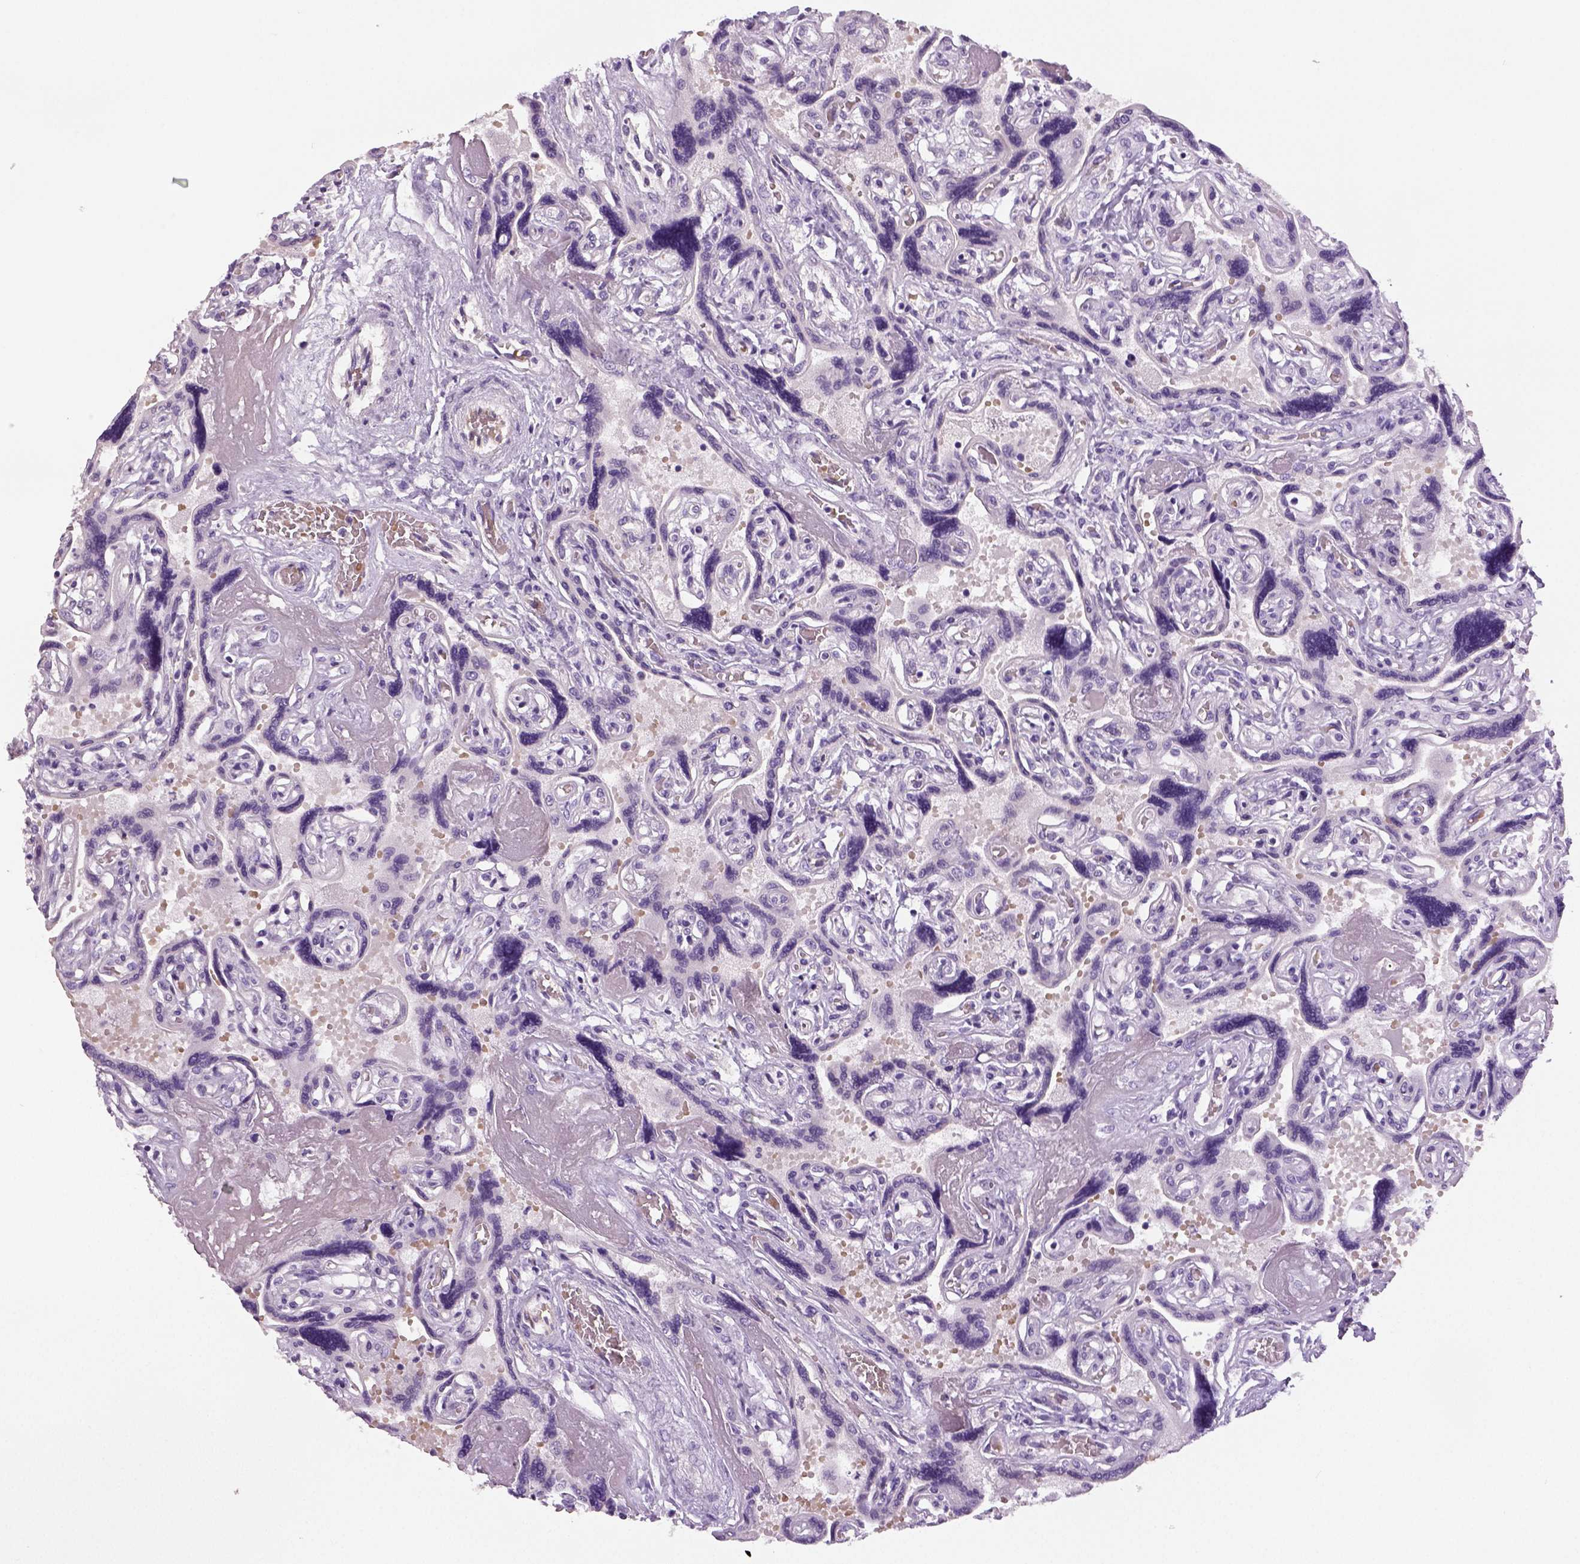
{"staining": {"intensity": "negative", "quantity": "none", "location": "none"}, "tissue": "placenta", "cell_type": "Decidual cells", "image_type": "normal", "snomed": [{"axis": "morphology", "description": "Normal tissue, NOS"}, {"axis": "topography", "description": "Placenta"}], "caption": "The histopathology image demonstrates no significant expression in decidual cells of placenta. (DAB (3,3'-diaminobenzidine) IHC, high magnification).", "gene": "ENSG00000250349", "patient": {"sex": "female", "age": 32}}